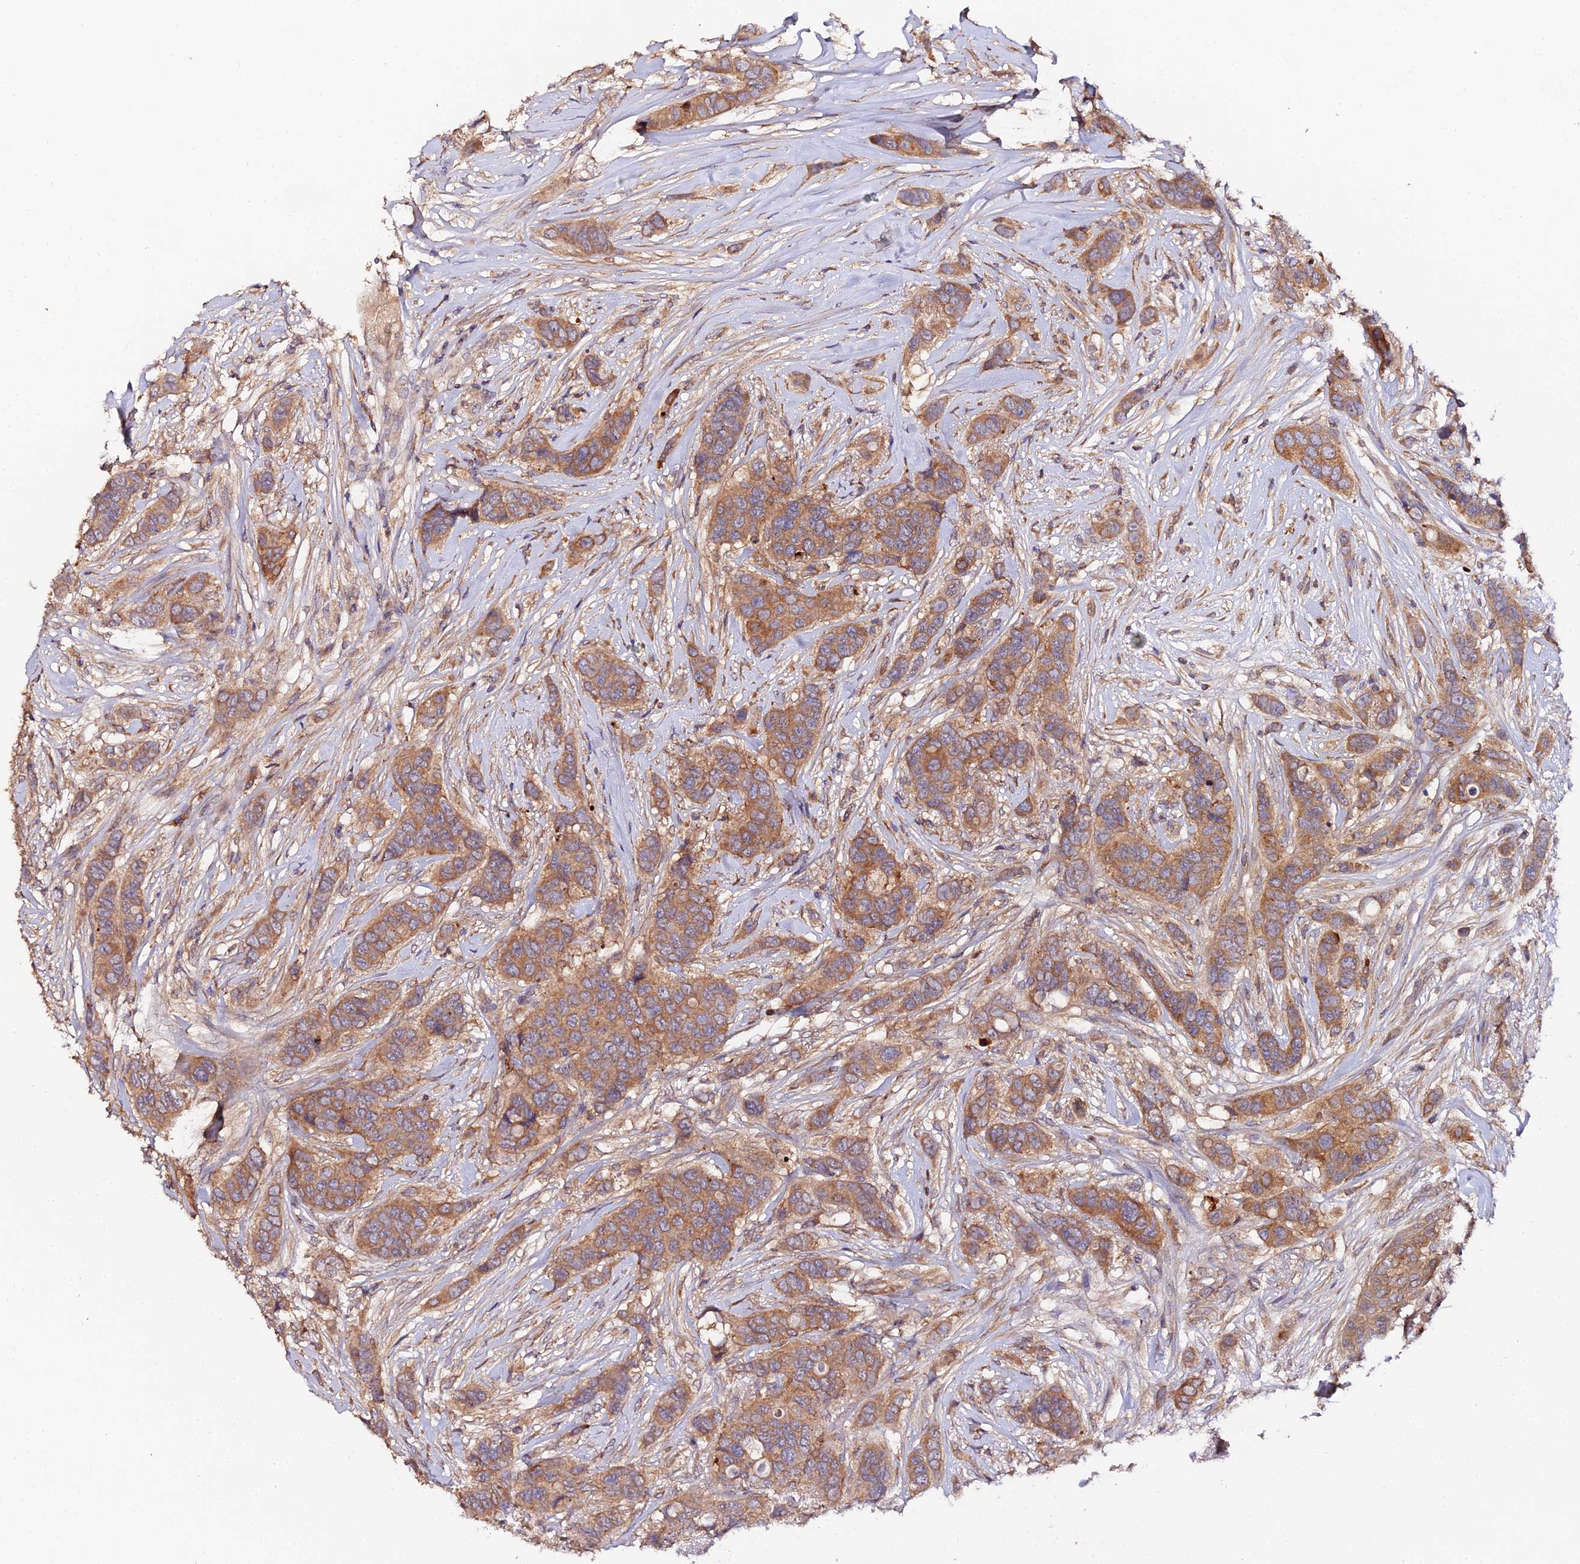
{"staining": {"intensity": "moderate", "quantity": ">75%", "location": "cytoplasmic/membranous"}, "tissue": "breast cancer", "cell_type": "Tumor cells", "image_type": "cancer", "snomed": [{"axis": "morphology", "description": "Lobular carcinoma"}, {"axis": "topography", "description": "Breast"}], "caption": "Immunohistochemistry (IHC) histopathology image of neoplastic tissue: human breast cancer stained using immunohistochemistry exhibits medium levels of moderate protein expression localized specifically in the cytoplasmic/membranous of tumor cells, appearing as a cytoplasmic/membranous brown color.", "gene": "TRIM26", "patient": {"sex": "female", "age": 51}}